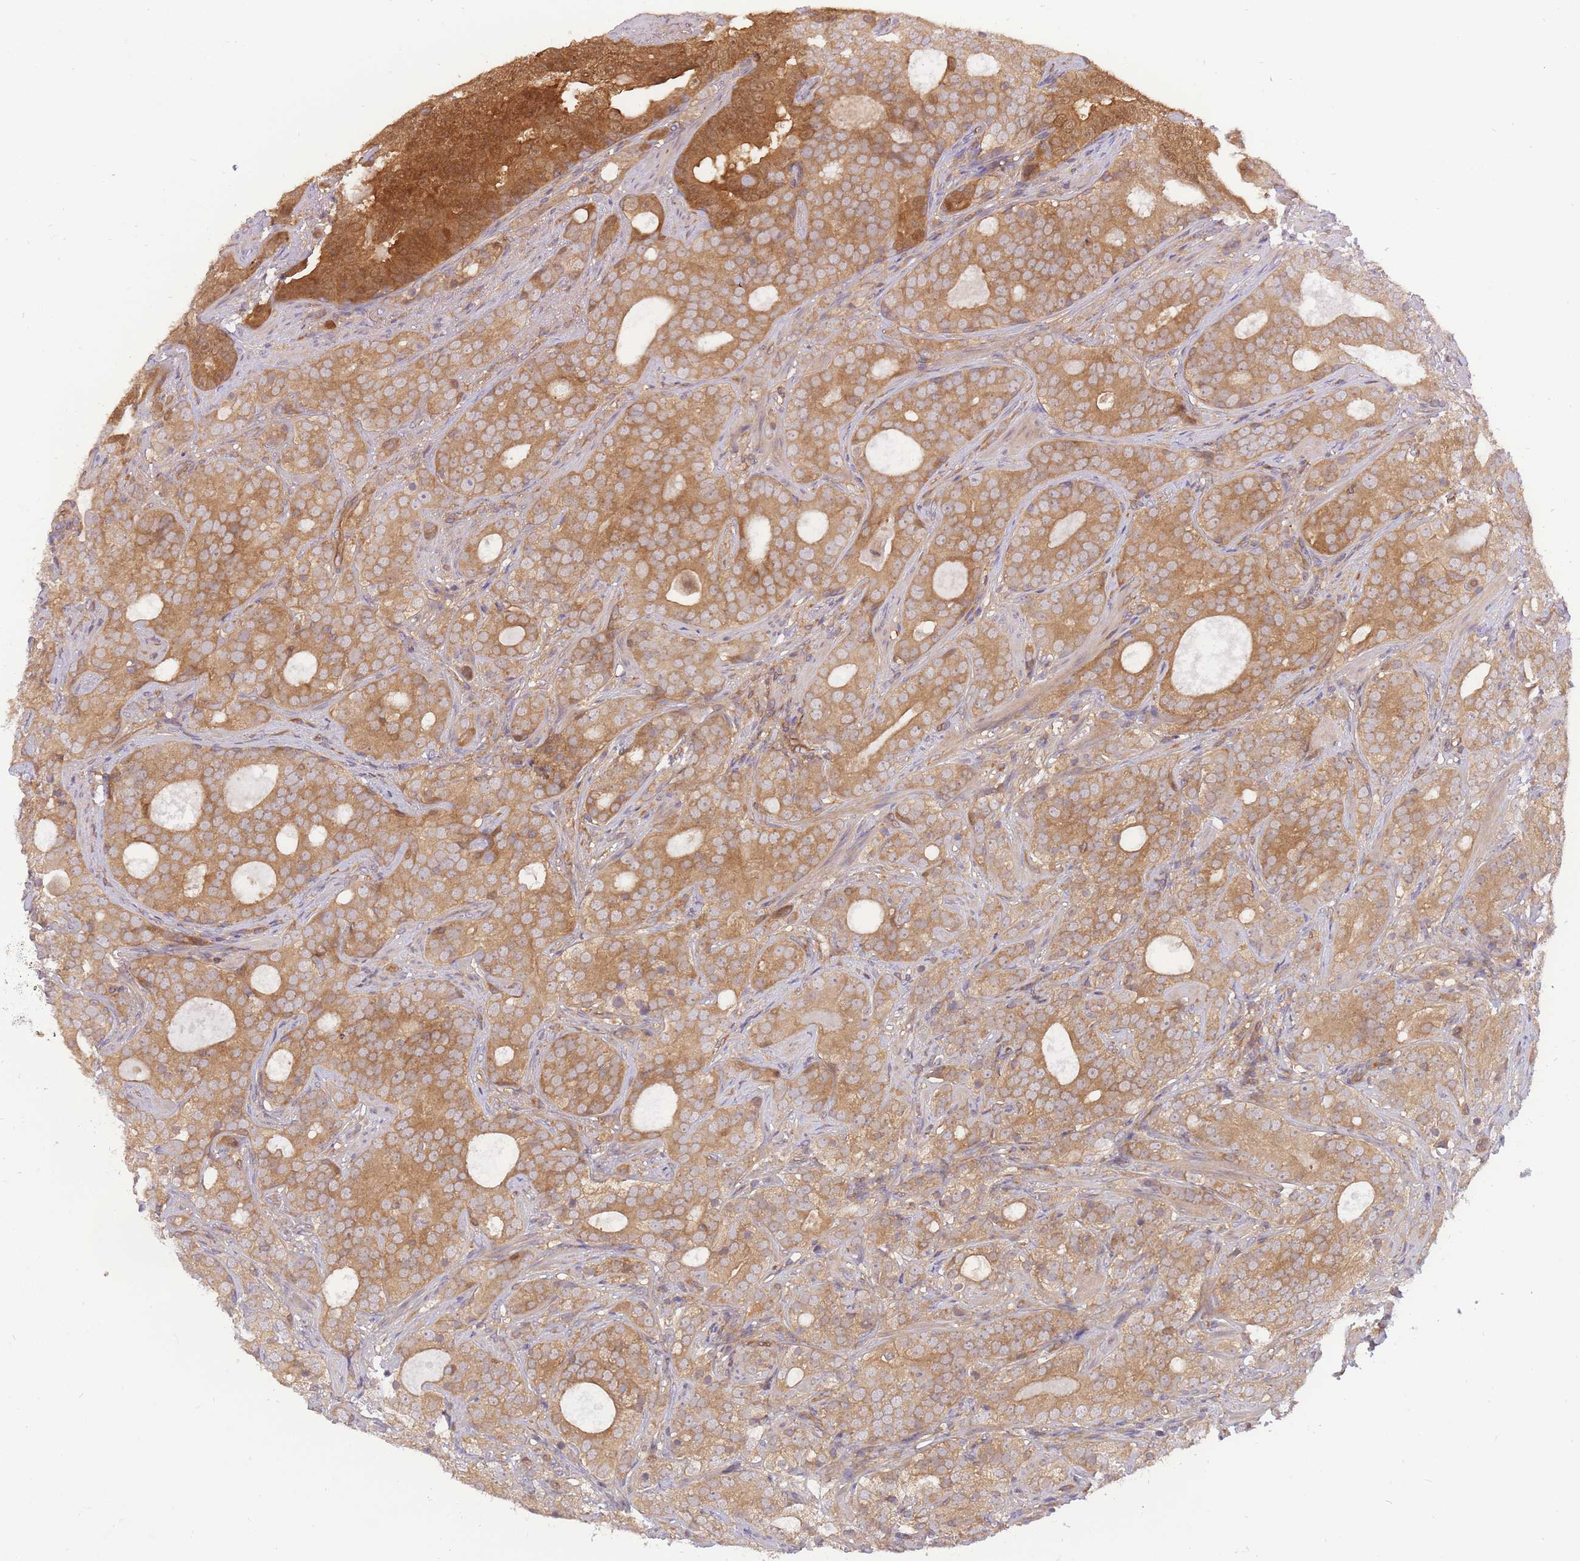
{"staining": {"intensity": "moderate", "quantity": ">75%", "location": "cytoplasmic/membranous"}, "tissue": "prostate cancer", "cell_type": "Tumor cells", "image_type": "cancer", "snomed": [{"axis": "morphology", "description": "Adenocarcinoma, High grade"}, {"axis": "topography", "description": "Prostate"}], "caption": "Adenocarcinoma (high-grade) (prostate) tissue exhibits moderate cytoplasmic/membranous positivity in approximately >75% of tumor cells Immunohistochemistry (ihc) stains the protein in brown and the nuclei are stained blue.", "gene": "PREP", "patient": {"sex": "male", "age": 64}}